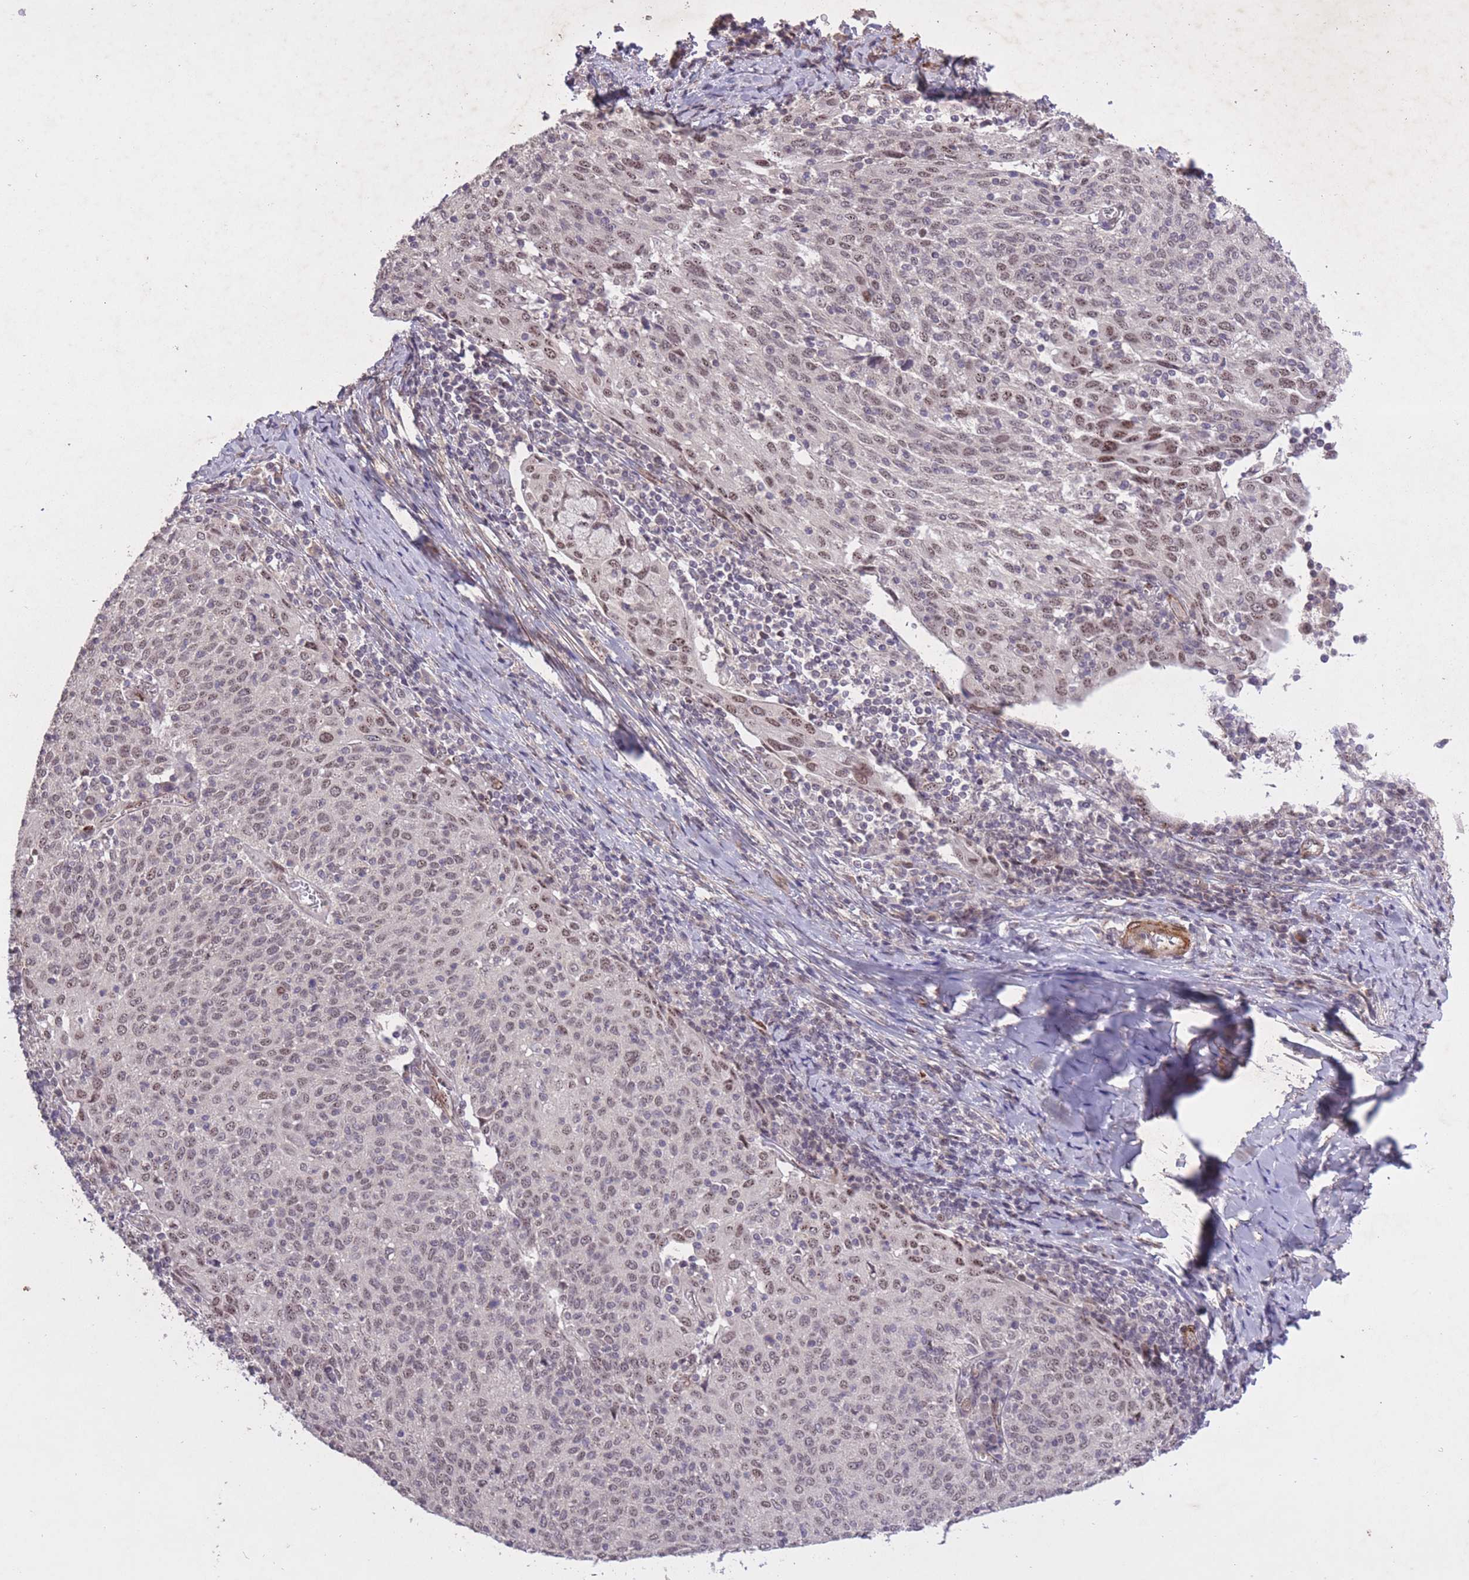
{"staining": {"intensity": "moderate", "quantity": "25%-75%", "location": "nuclear"}, "tissue": "cervical cancer", "cell_type": "Tumor cells", "image_type": "cancer", "snomed": [{"axis": "morphology", "description": "Squamous cell carcinoma, NOS"}, {"axis": "topography", "description": "Cervix"}], "caption": "This image shows immunohistochemistry staining of human cervical squamous cell carcinoma, with medium moderate nuclear staining in about 25%-75% of tumor cells.", "gene": "CBX6", "patient": {"sex": "female", "age": 52}}